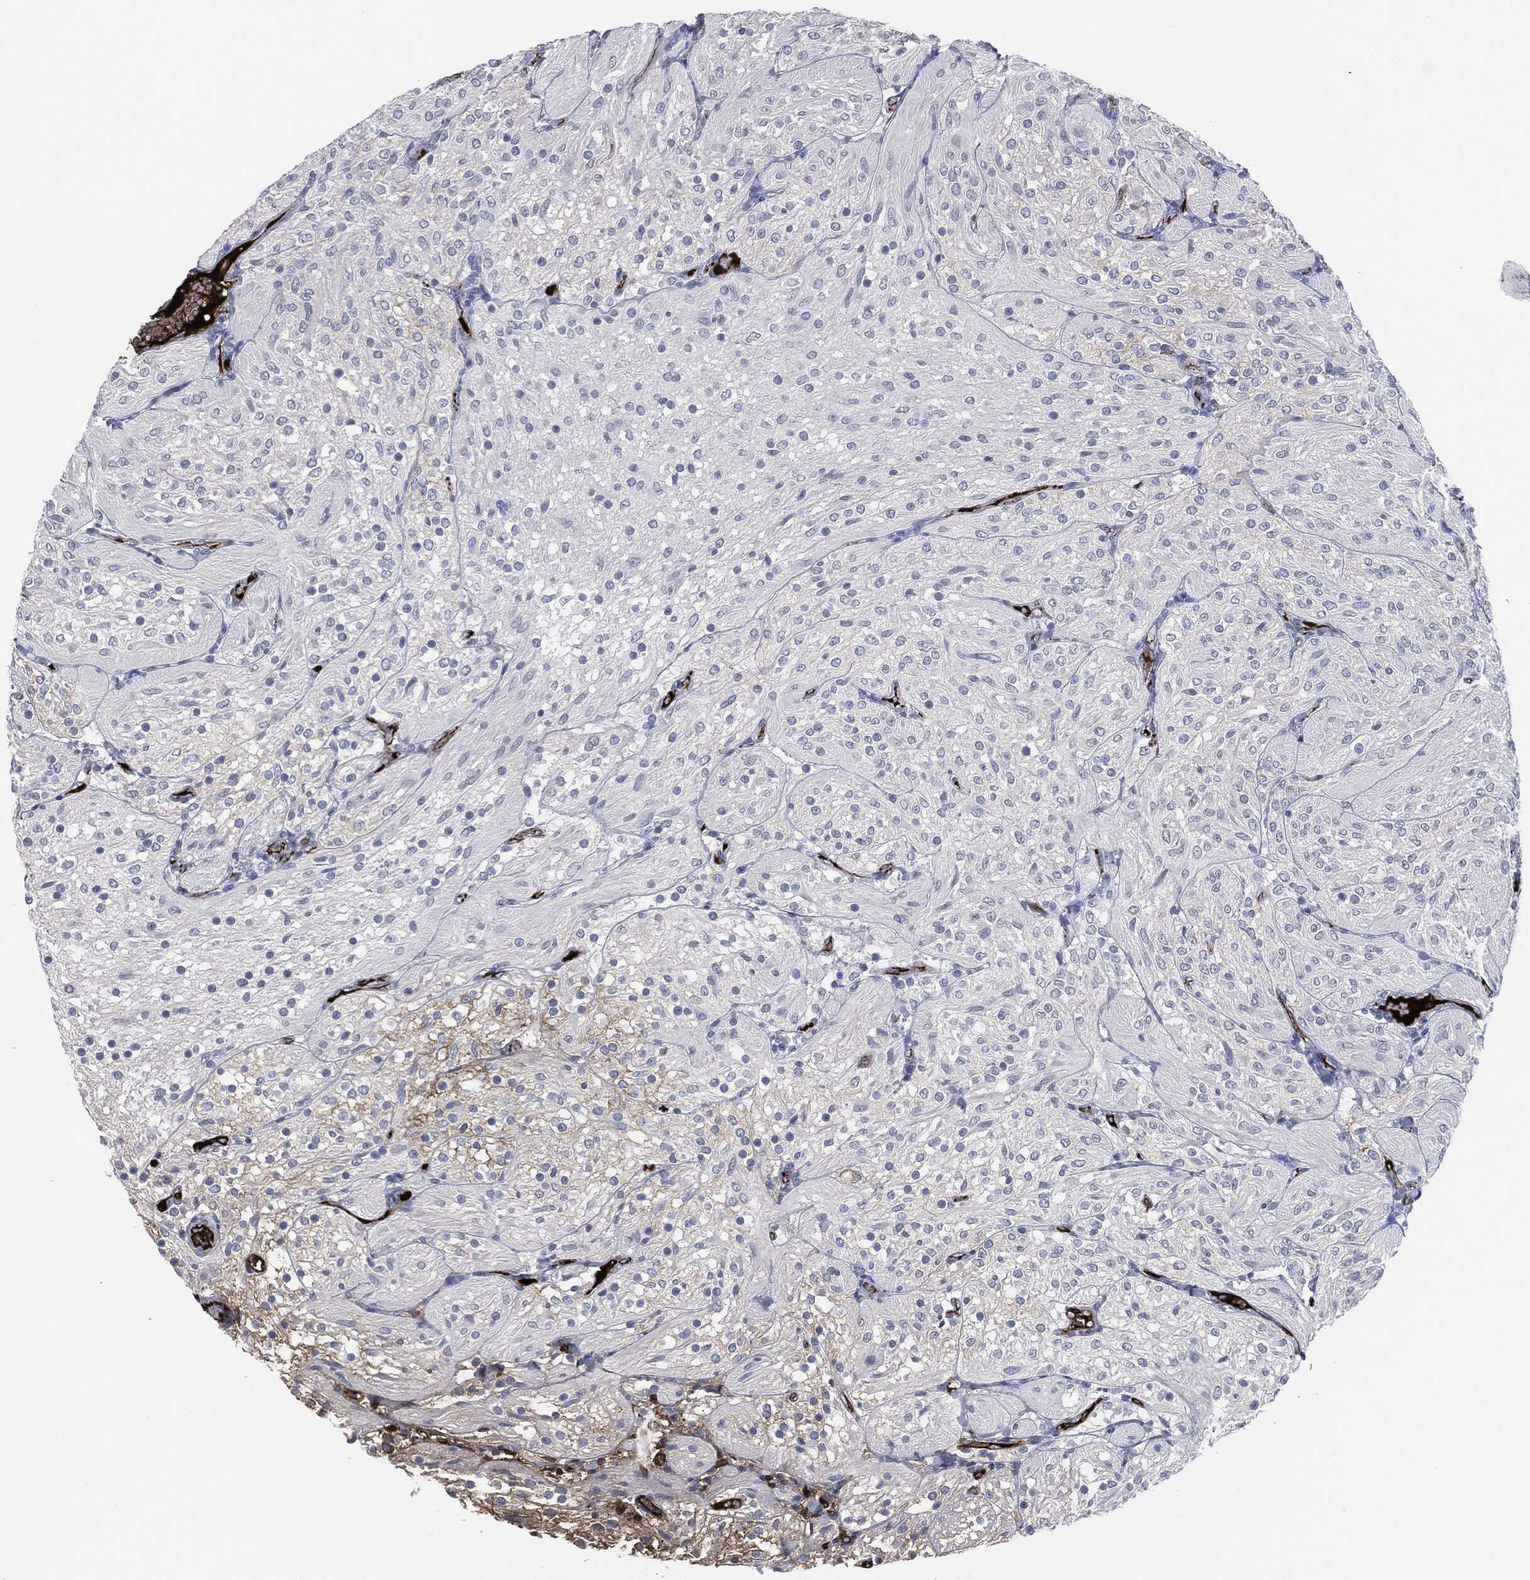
{"staining": {"intensity": "negative", "quantity": "none", "location": "none"}, "tissue": "glioma", "cell_type": "Tumor cells", "image_type": "cancer", "snomed": [{"axis": "morphology", "description": "Glioma, malignant, Low grade"}, {"axis": "topography", "description": "Brain"}], "caption": "Malignant glioma (low-grade) was stained to show a protein in brown. There is no significant expression in tumor cells.", "gene": "APOB", "patient": {"sex": "male", "age": 3}}